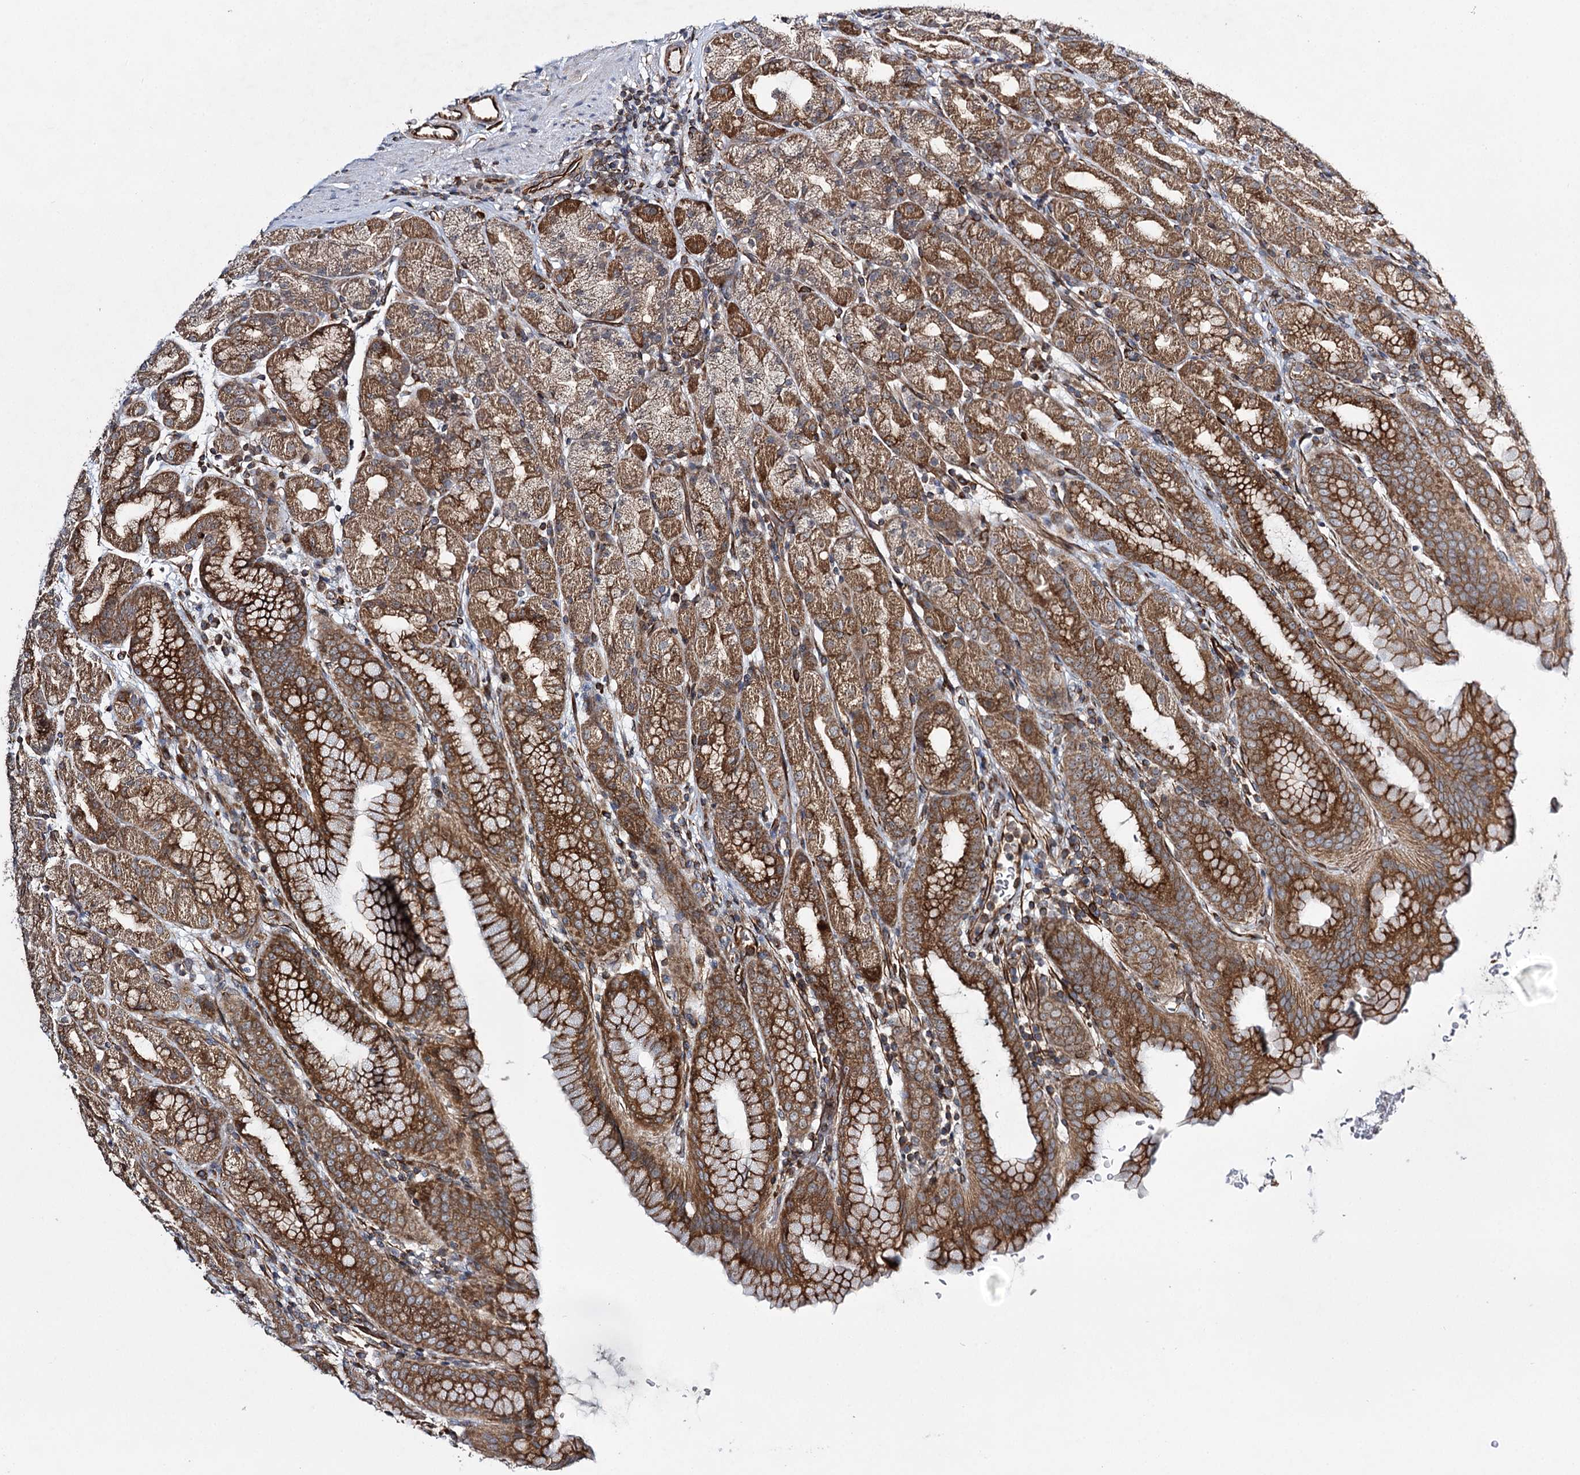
{"staining": {"intensity": "strong", "quantity": ">75%", "location": "cytoplasmic/membranous"}, "tissue": "stomach", "cell_type": "Glandular cells", "image_type": "normal", "snomed": [{"axis": "morphology", "description": "Normal tissue, NOS"}, {"axis": "topography", "description": "Stomach, upper"}], "caption": "A high amount of strong cytoplasmic/membranous expression is appreciated in about >75% of glandular cells in normal stomach.", "gene": "DPEP2", "patient": {"sex": "male", "age": 68}}